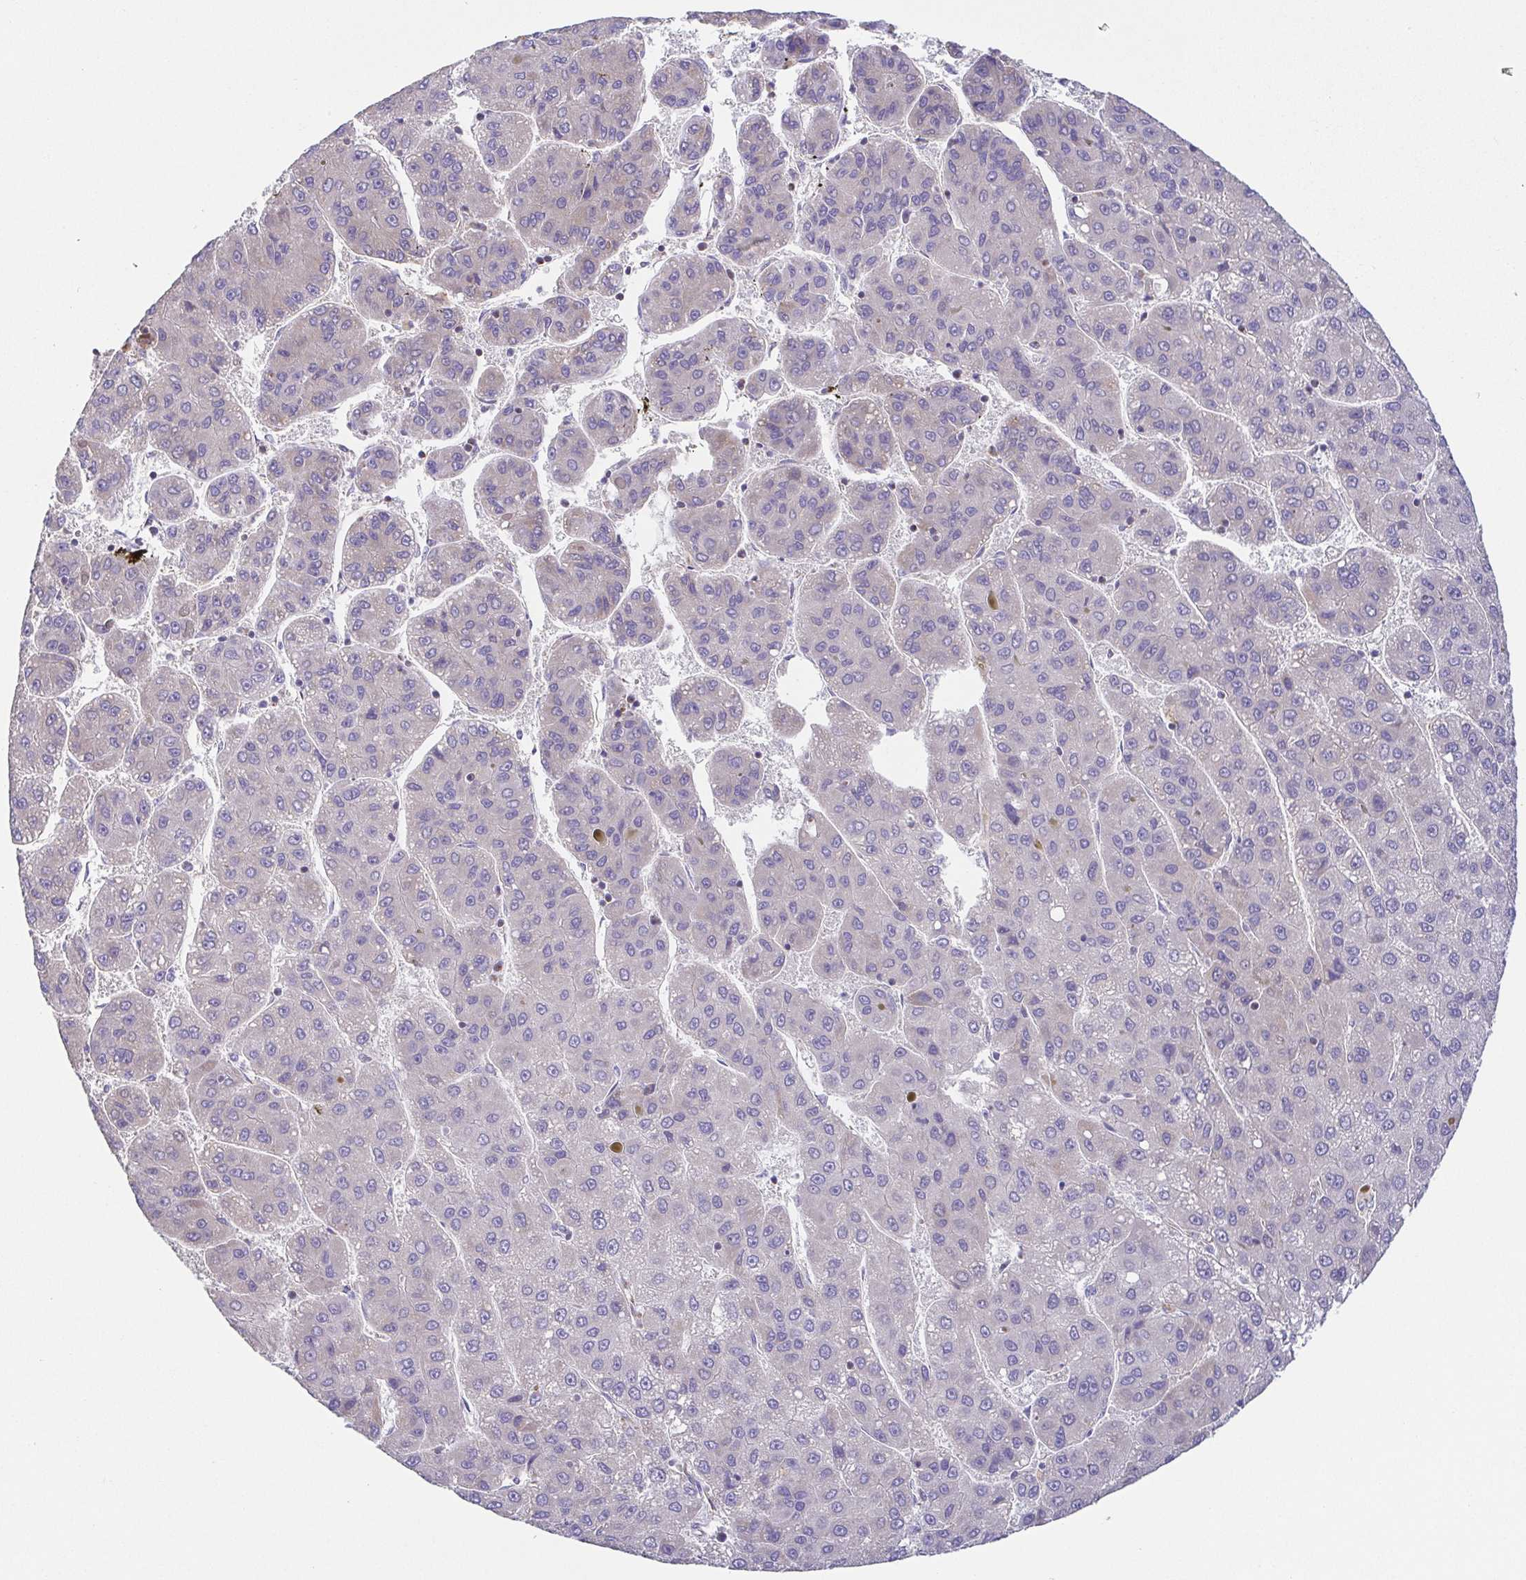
{"staining": {"intensity": "negative", "quantity": "none", "location": "none"}, "tissue": "liver cancer", "cell_type": "Tumor cells", "image_type": "cancer", "snomed": [{"axis": "morphology", "description": "Carcinoma, Hepatocellular, NOS"}, {"axis": "topography", "description": "Liver"}], "caption": "Tumor cells are negative for protein expression in human hepatocellular carcinoma (liver).", "gene": "GINM1", "patient": {"sex": "female", "age": 82}}